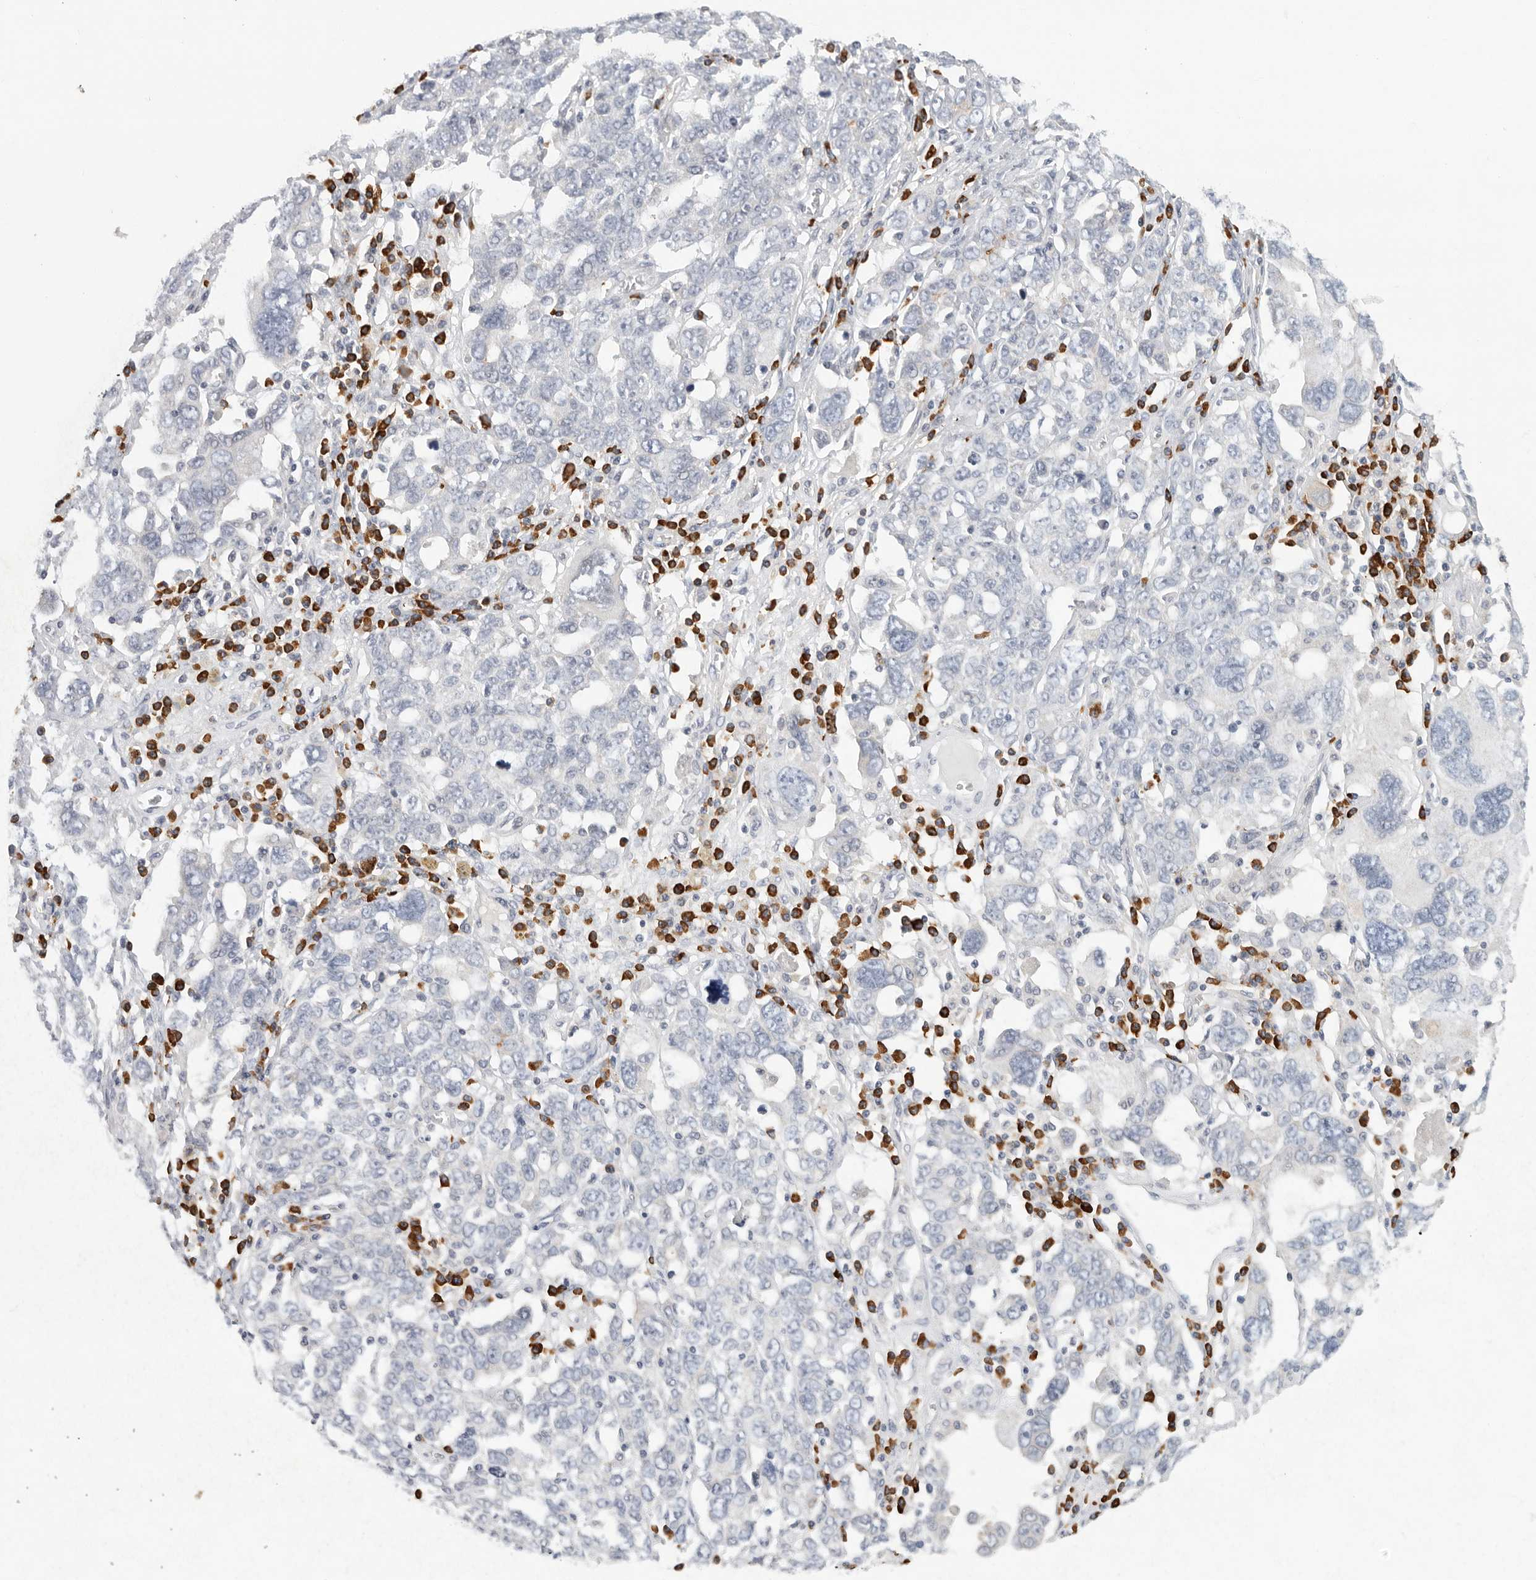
{"staining": {"intensity": "negative", "quantity": "none", "location": "none"}, "tissue": "ovarian cancer", "cell_type": "Tumor cells", "image_type": "cancer", "snomed": [{"axis": "morphology", "description": "Carcinoma, endometroid"}, {"axis": "topography", "description": "Ovary"}], "caption": "Tumor cells show no significant protein expression in endometroid carcinoma (ovarian).", "gene": "TMEM69", "patient": {"sex": "female", "age": 62}}